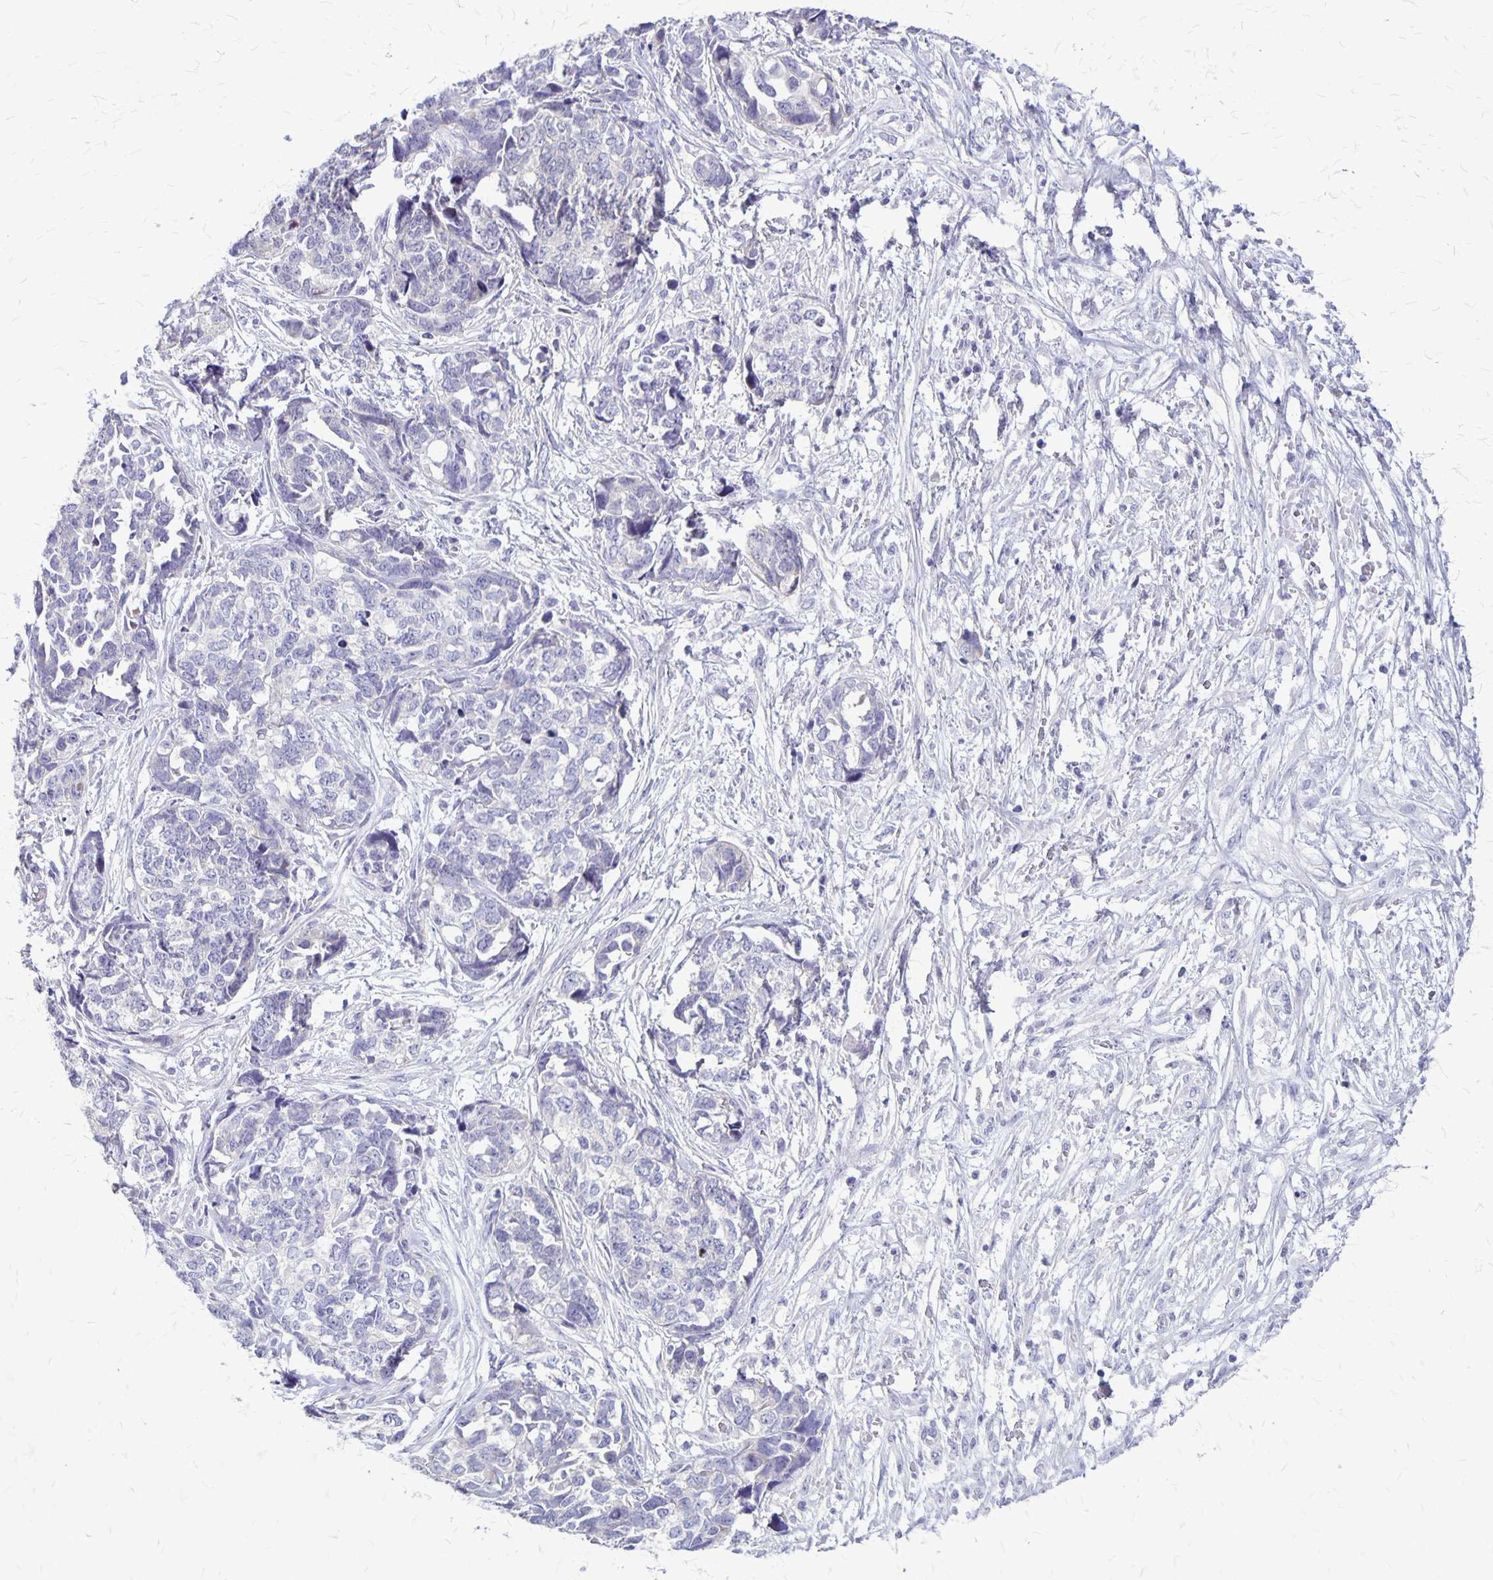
{"staining": {"intensity": "negative", "quantity": "none", "location": "none"}, "tissue": "ovarian cancer", "cell_type": "Tumor cells", "image_type": "cancer", "snomed": [{"axis": "morphology", "description": "Cystadenocarcinoma, serous, NOS"}, {"axis": "topography", "description": "Ovary"}], "caption": "Immunohistochemical staining of human ovarian cancer (serous cystadenocarcinoma) reveals no significant staining in tumor cells.", "gene": "PLXNB3", "patient": {"sex": "female", "age": 69}}